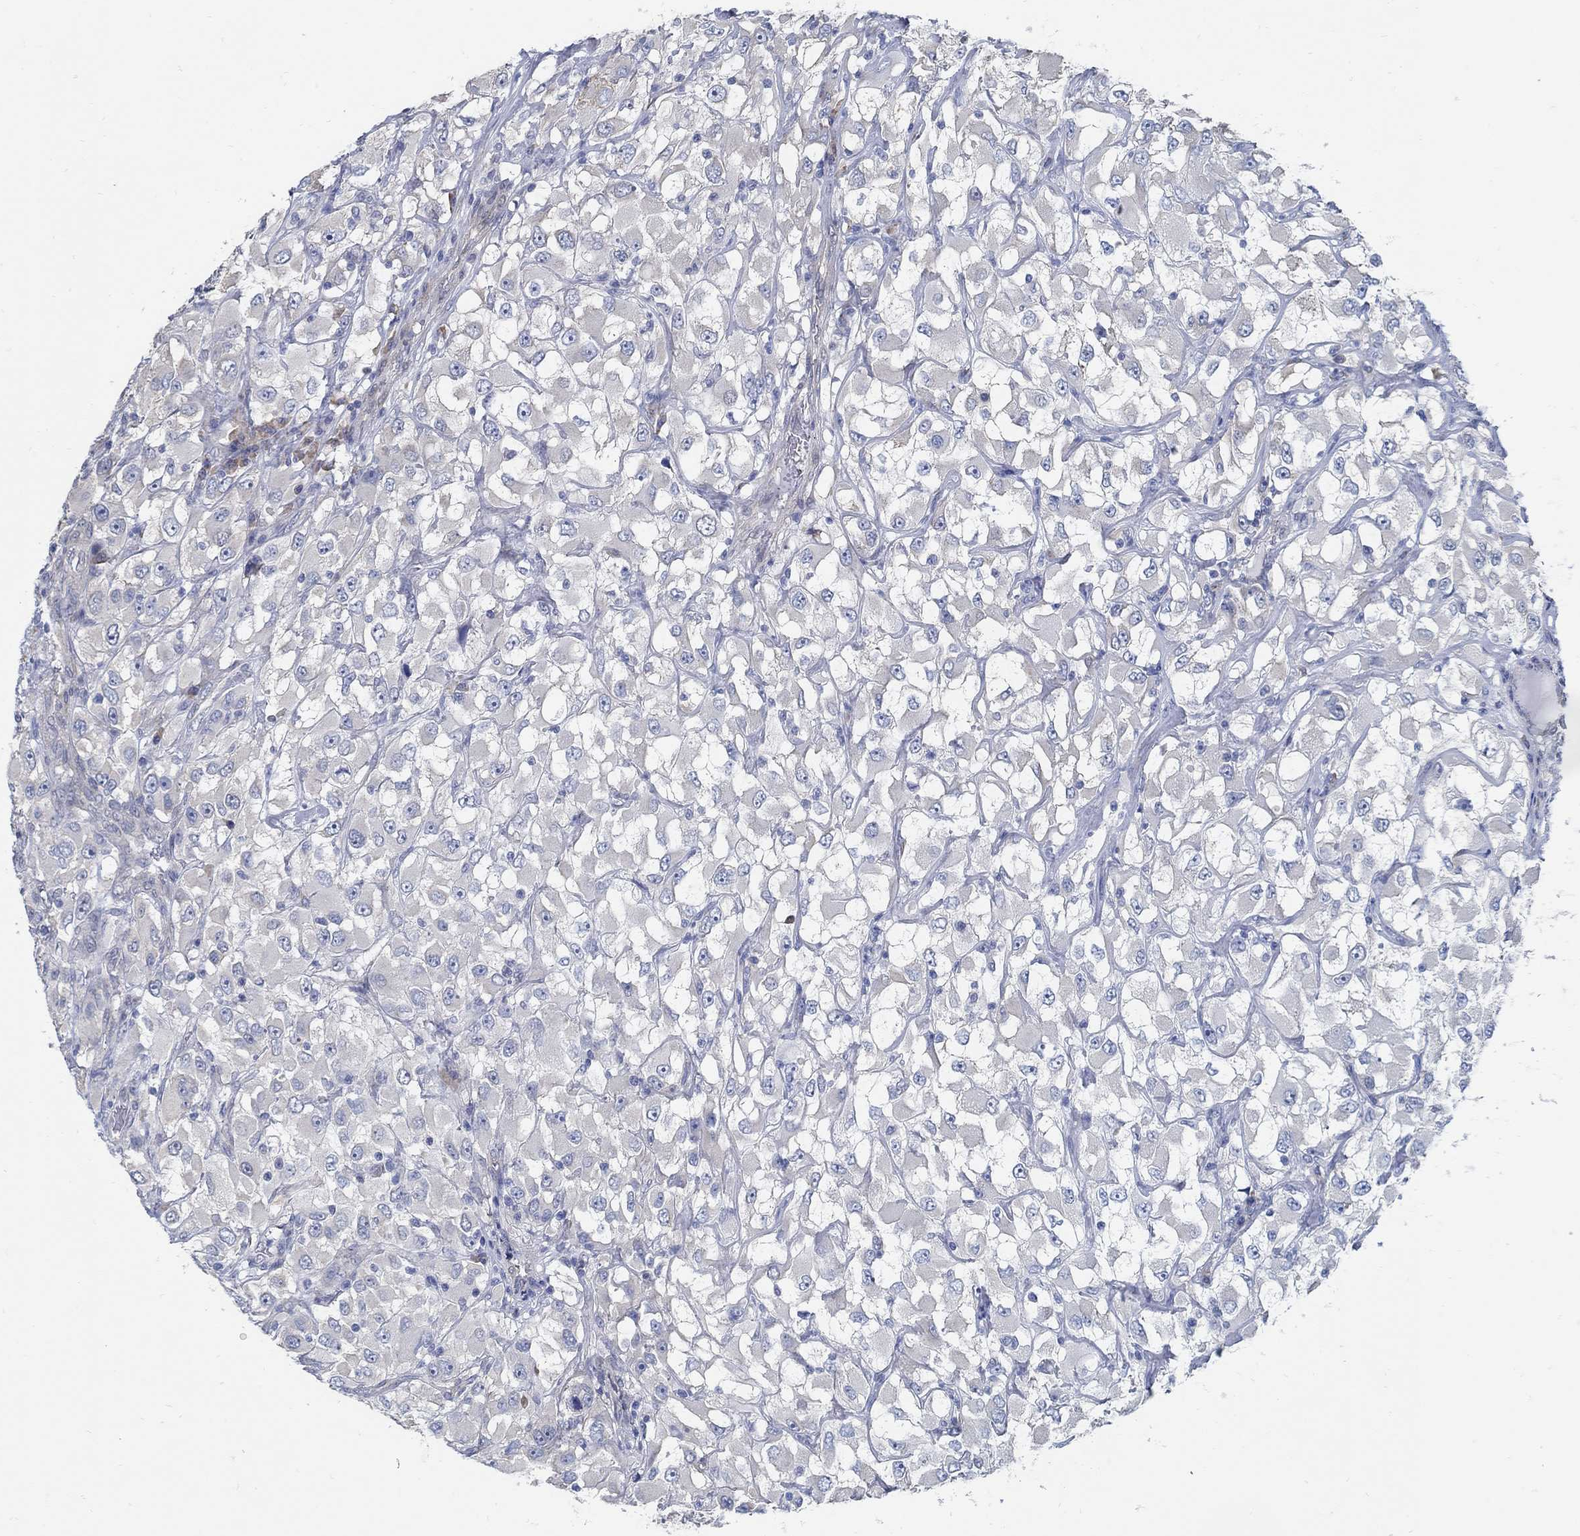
{"staining": {"intensity": "negative", "quantity": "none", "location": "none"}, "tissue": "renal cancer", "cell_type": "Tumor cells", "image_type": "cancer", "snomed": [{"axis": "morphology", "description": "Adenocarcinoma, NOS"}, {"axis": "topography", "description": "Kidney"}], "caption": "High magnification brightfield microscopy of renal cancer (adenocarcinoma) stained with DAB (3,3'-diaminobenzidine) (brown) and counterstained with hematoxylin (blue): tumor cells show no significant positivity. (Stains: DAB immunohistochemistry with hematoxylin counter stain, Microscopy: brightfield microscopy at high magnification).", "gene": "C15orf39", "patient": {"sex": "female", "age": 52}}